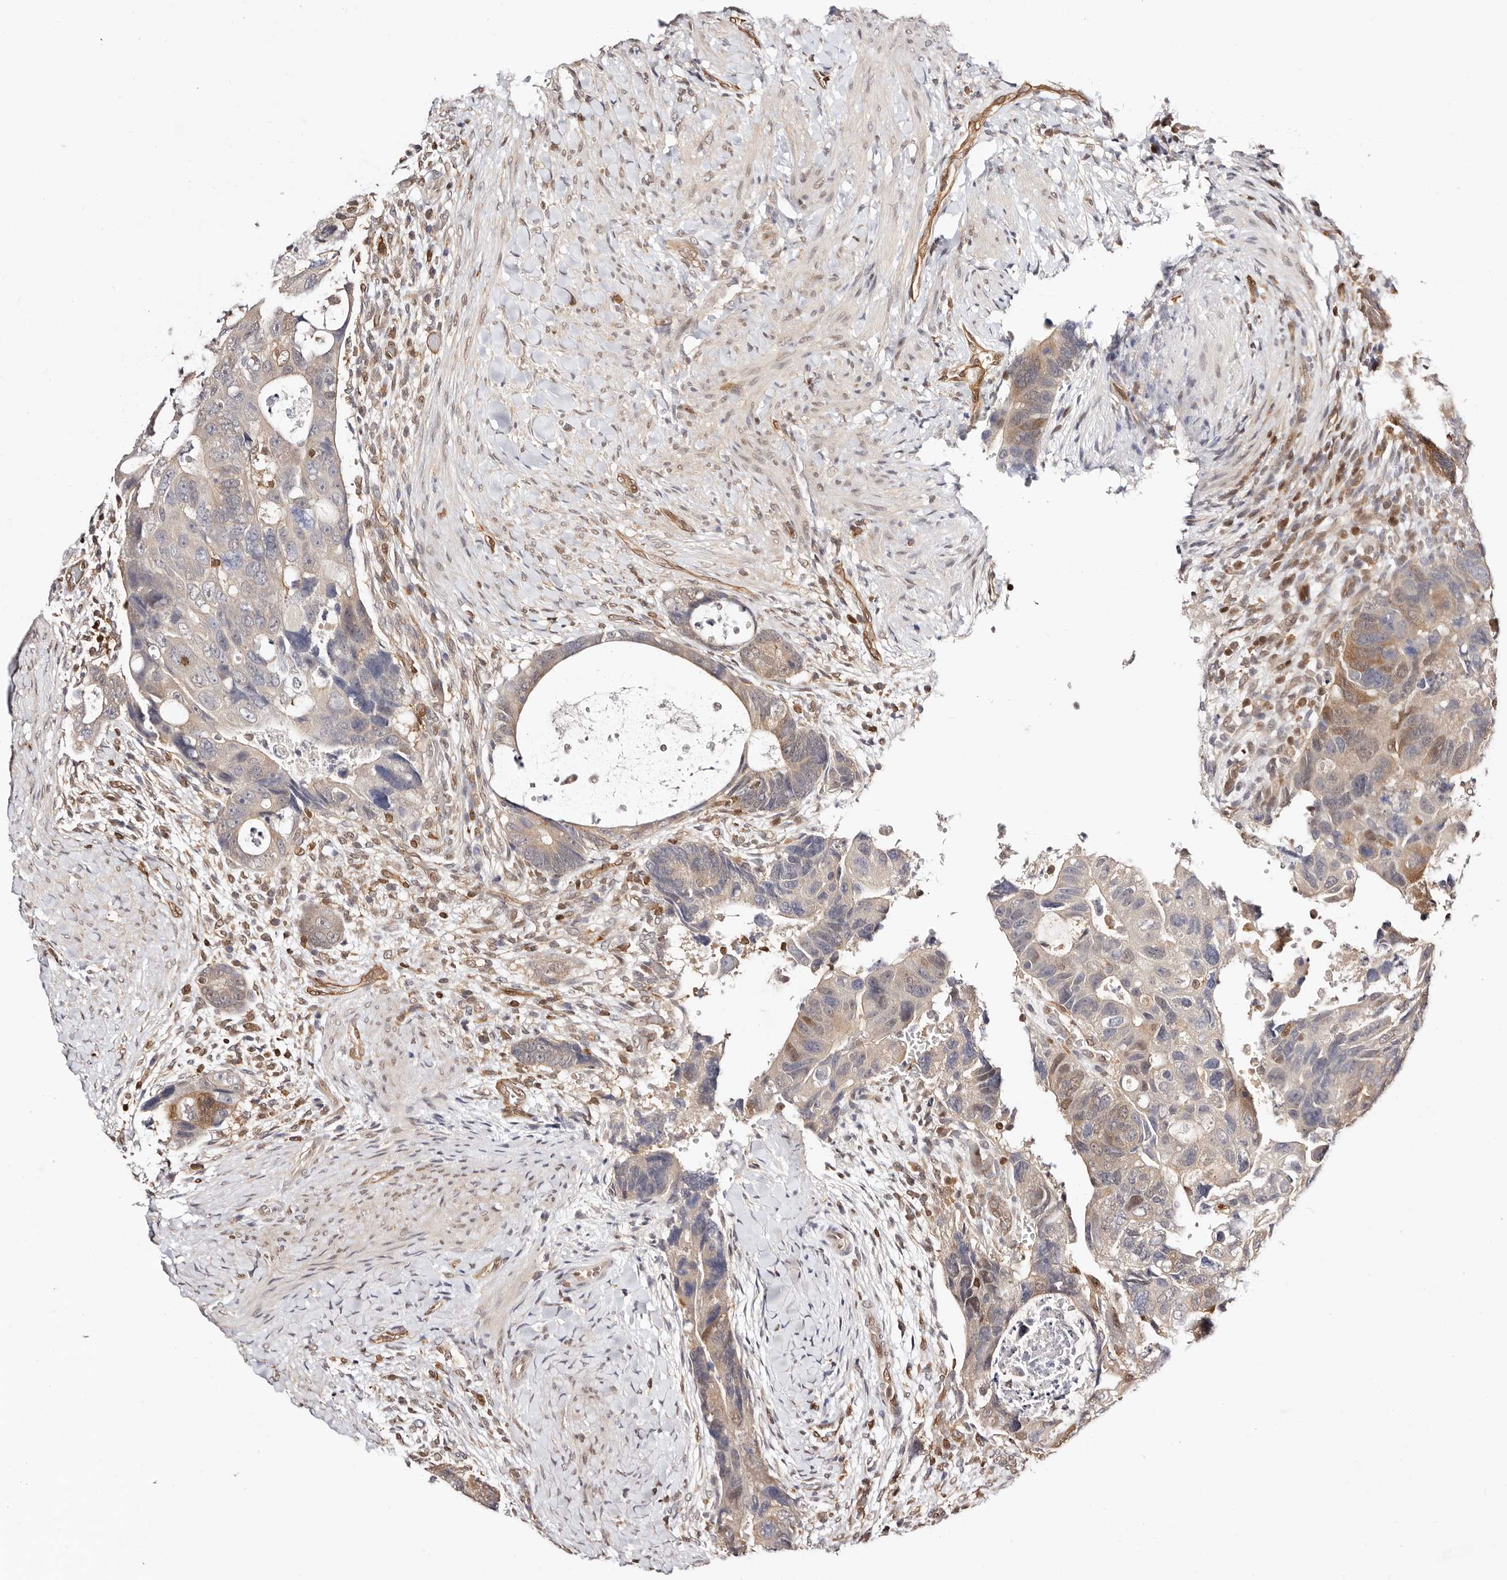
{"staining": {"intensity": "moderate", "quantity": "<25%", "location": "cytoplasmic/membranous,nuclear"}, "tissue": "colorectal cancer", "cell_type": "Tumor cells", "image_type": "cancer", "snomed": [{"axis": "morphology", "description": "Adenocarcinoma, NOS"}, {"axis": "topography", "description": "Rectum"}], "caption": "Human adenocarcinoma (colorectal) stained for a protein (brown) exhibits moderate cytoplasmic/membranous and nuclear positive positivity in about <25% of tumor cells.", "gene": "STAT5A", "patient": {"sex": "male", "age": 59}}